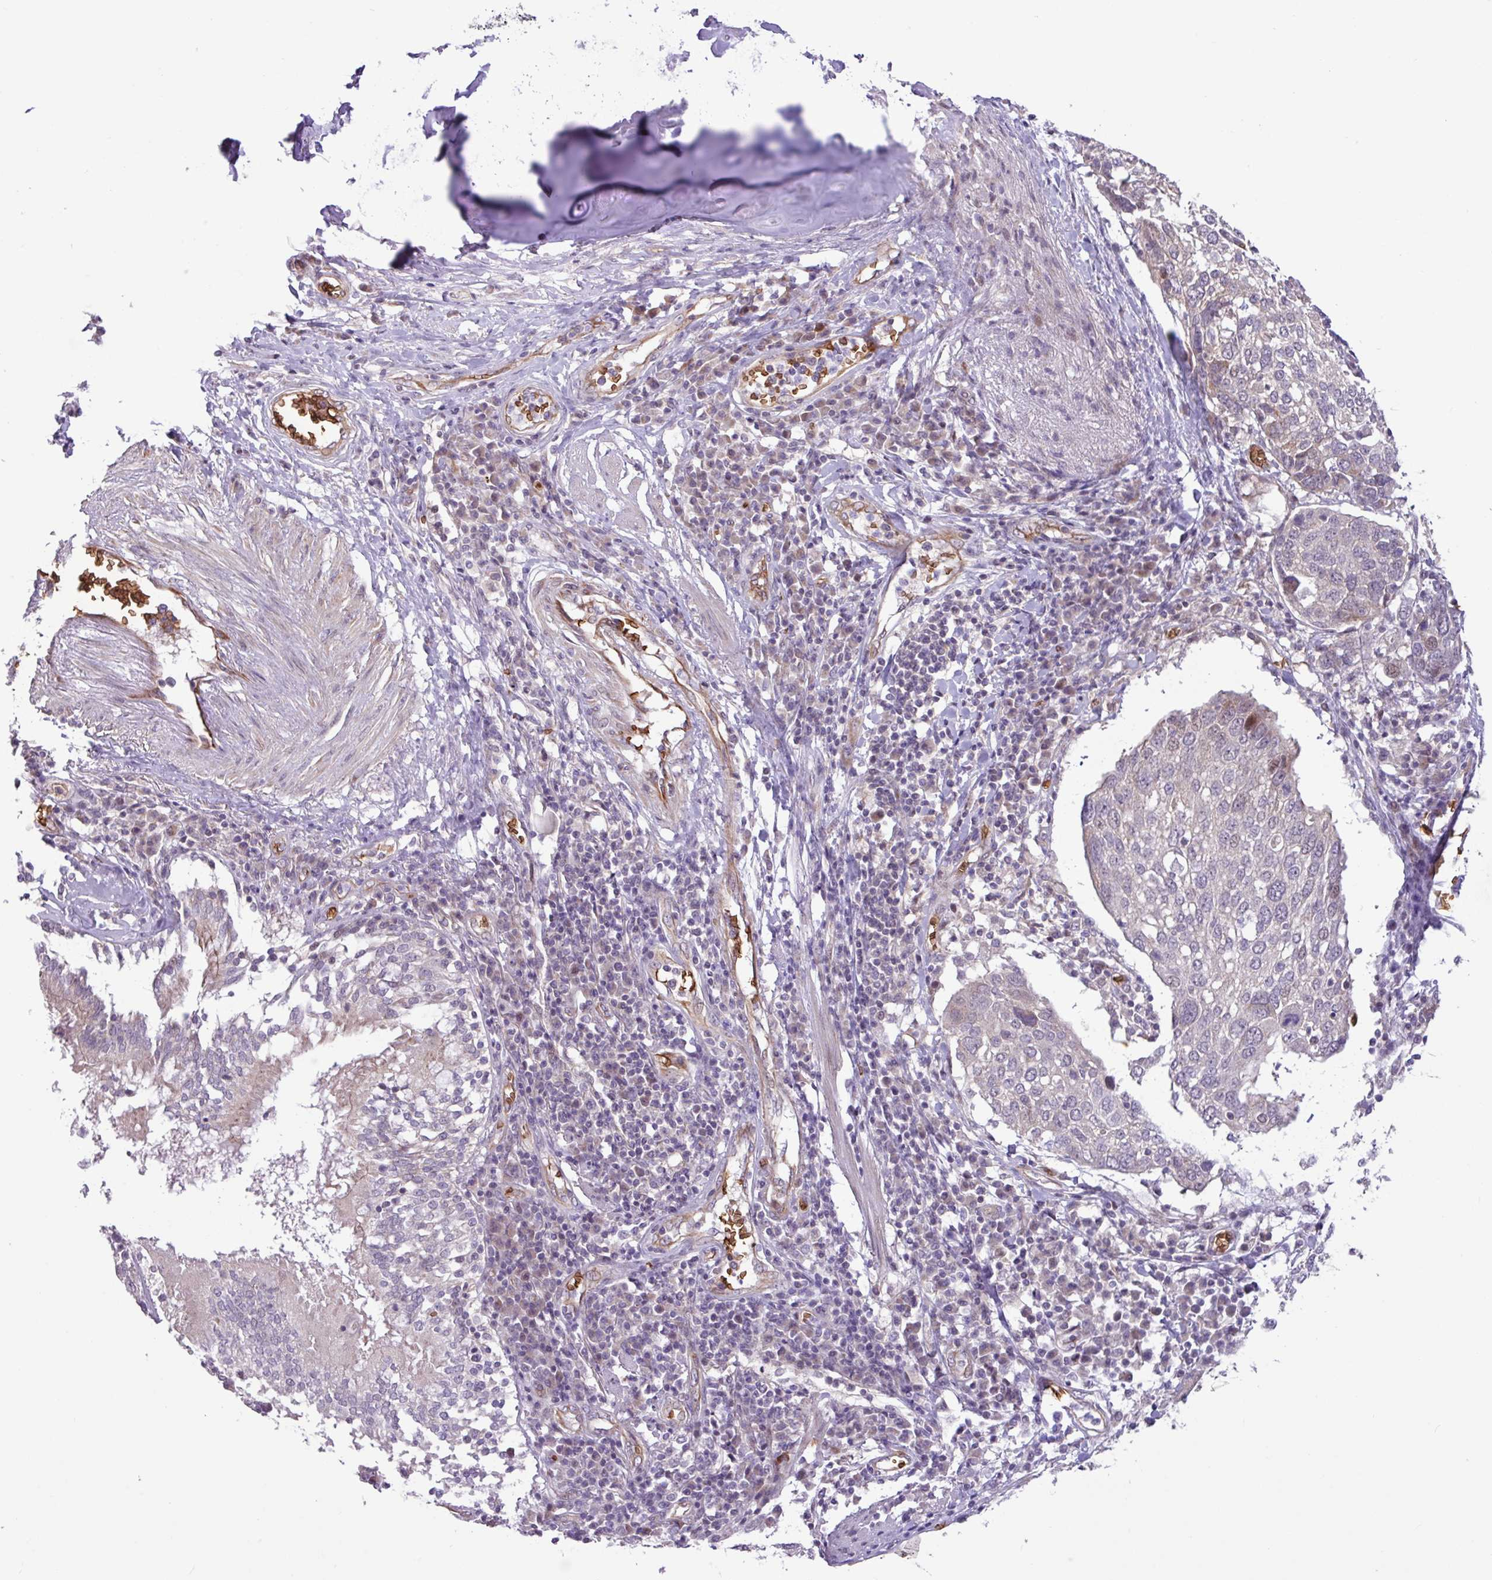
{"staining": {"intensity": "negative", "quantity": "none", "location": "none"}, "tissue": "lung cancer", "cell_type": "Tumor cells", "image_type": "cancer", "snomed": [{"axis": "morphology", "description": "Squamous cell carcinoma, NOS"}, {"axis": "topography", "description": "Lung"}], "caption": "The image demonstrates no staining of tumor cells in lung cancer.", "gene": "RAD21L1", "patient": {"sex": "male", "age": 65}}